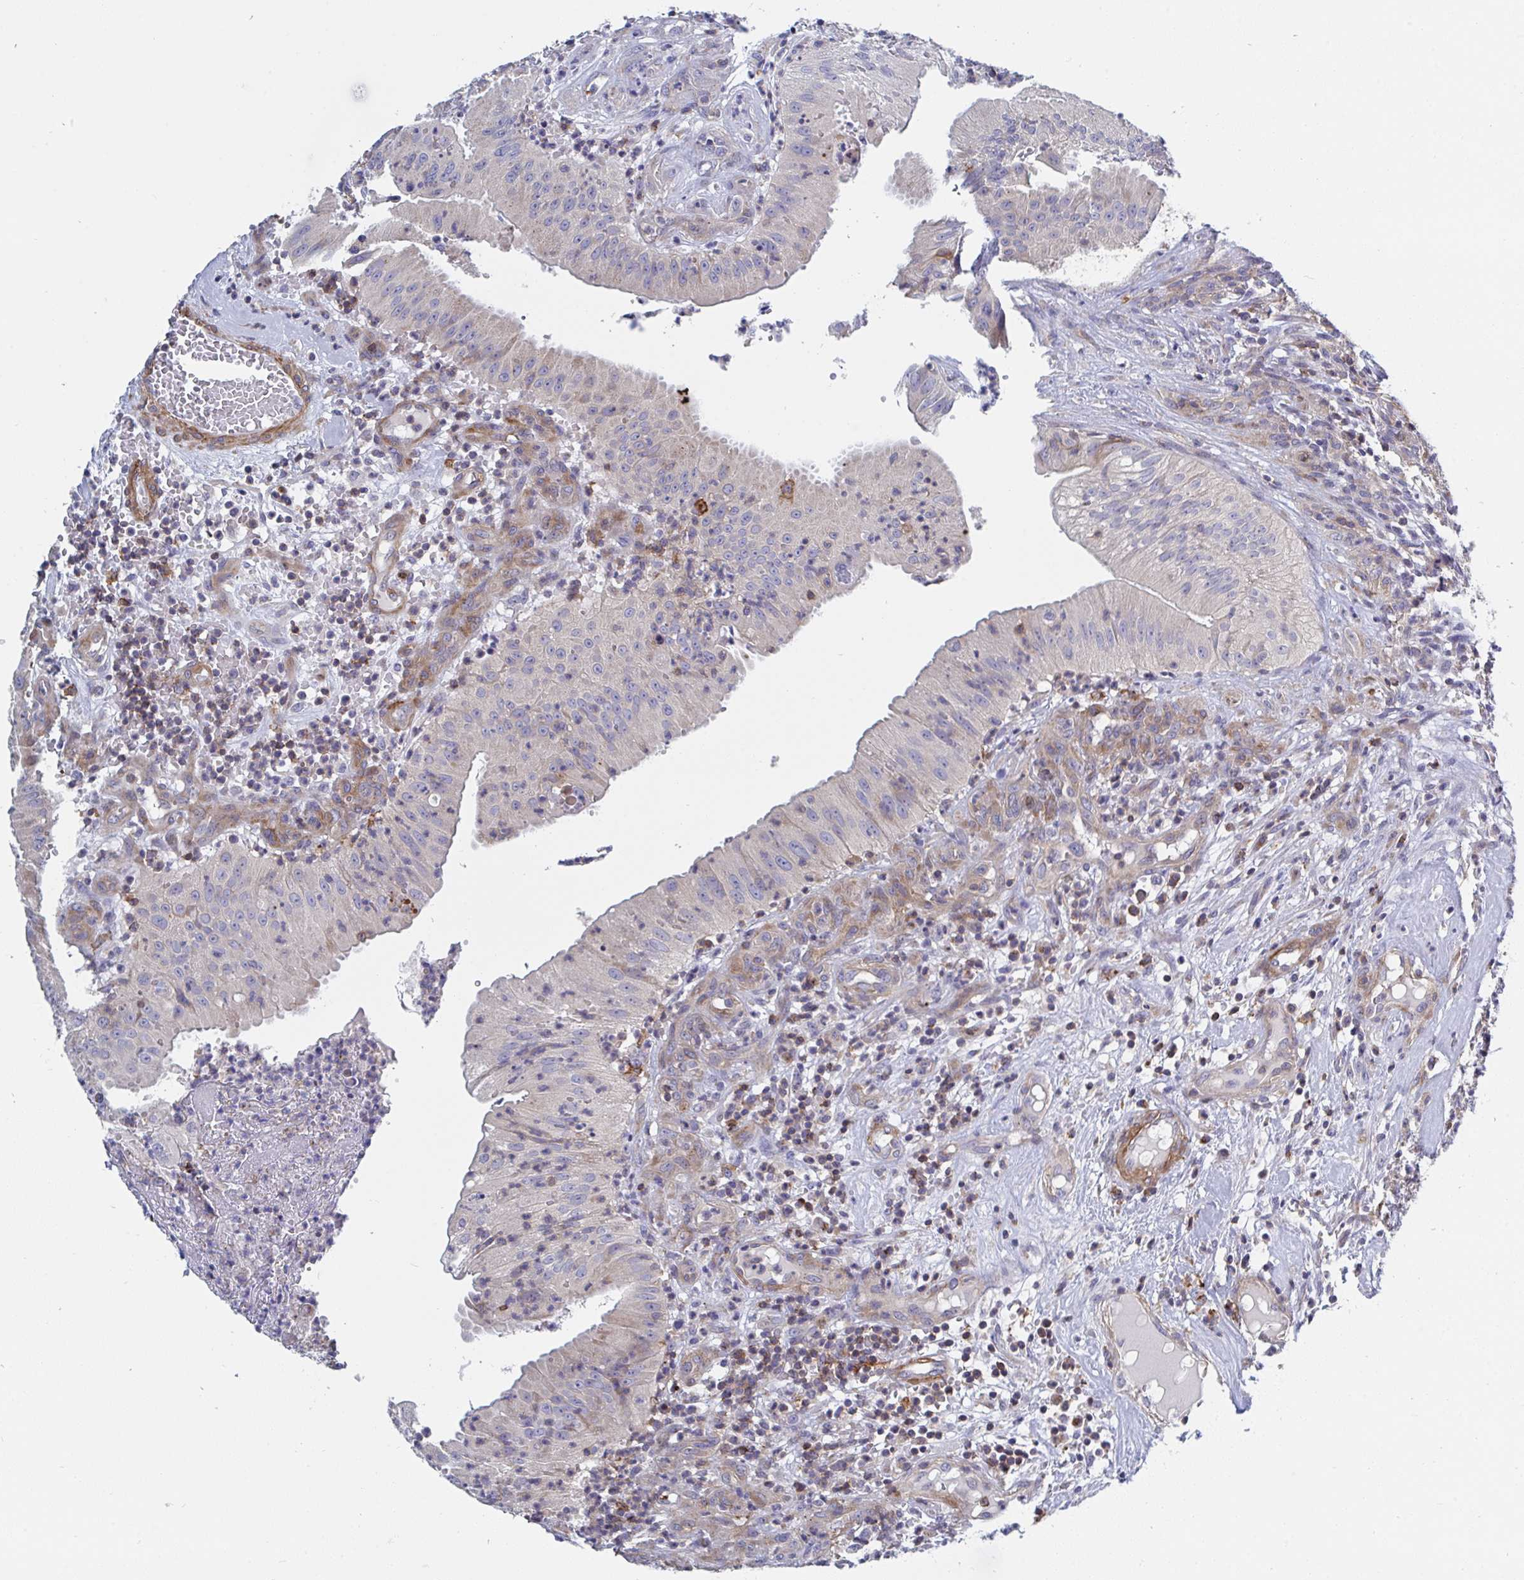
{"staining": {"intensity": "negative", "quantity": "none", "location": "none"}, "tissue": "head and neck cancer", "cell_type": "Tumor cells", "image_type": "cancer", "snomed": [{"axis": "morphology", "description": "Adenocarcinoma, NOS"}, {"axis": "topography", "description": "Head-Neck"}], "caption": "Immunohistochemistry (IHC) of head and neck cancer (adenocarcinoma) displays no staining in tumor cells.", "gene": "FRMD3", "patient": {"sex": "male", "age": 44}}